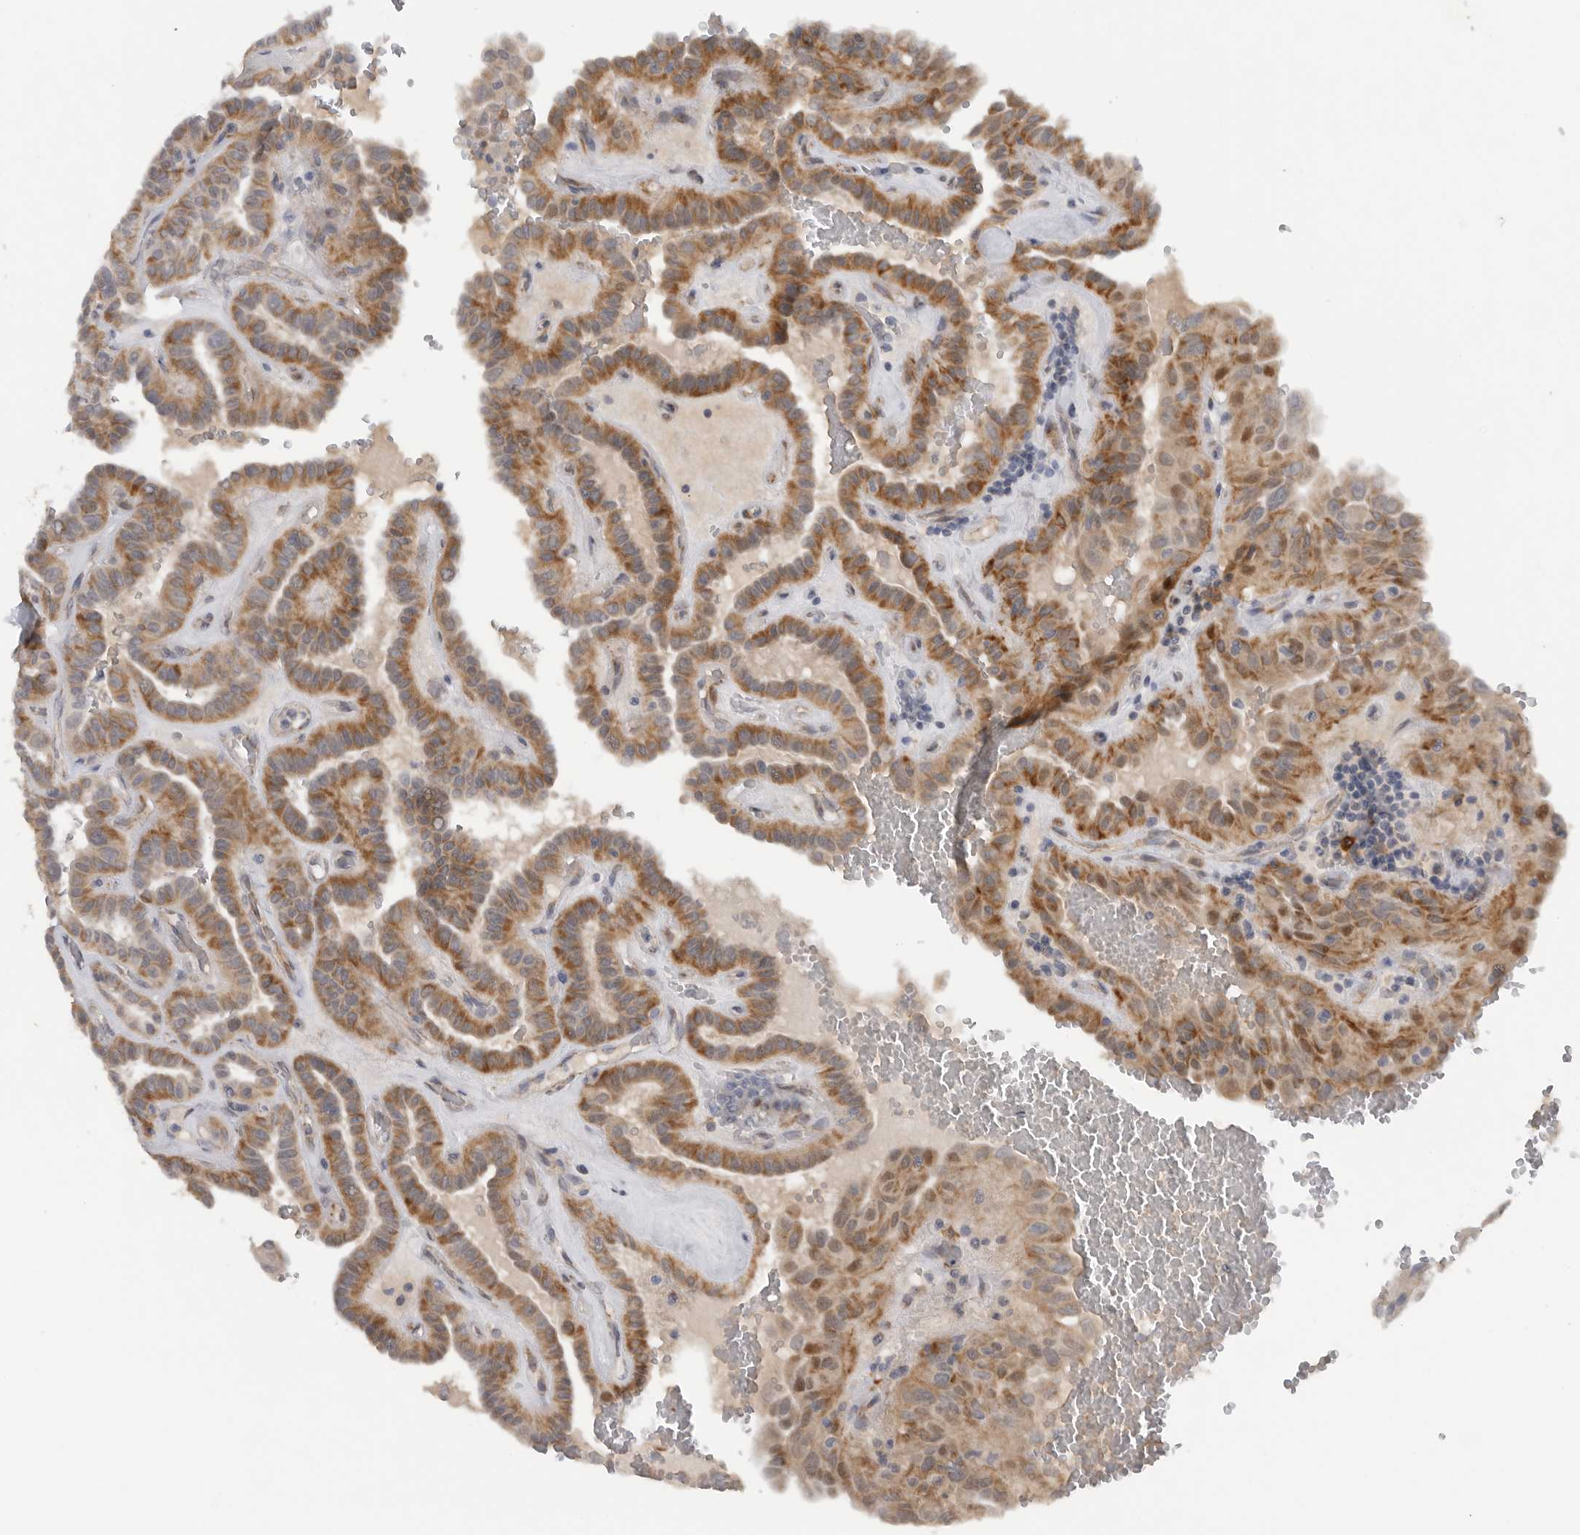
{"staining": {"intensity": "moderate", "quantity": ">75%", "location": "cytoplasmic/membranous"}, "tissue": "thyroid cancer", "cell_type": "Tumor cells", "image_type": "cancer", "snomed": [{"axis": "morphology", "description": "Papillary adenocarcinoma, NOS"}, {"axis": "topography", "description": "Thyroid gland"}], "caption": "Approximately >75% of tumor cells in human thyroid cancer (papillary adenocarcinoma) exhibit moderate cytoplasmic/membranous protein expression as visualized by brown immunohistochemical staining.", "gene": "DYRK2", "patient": {"sex": "male", "age": 77}}